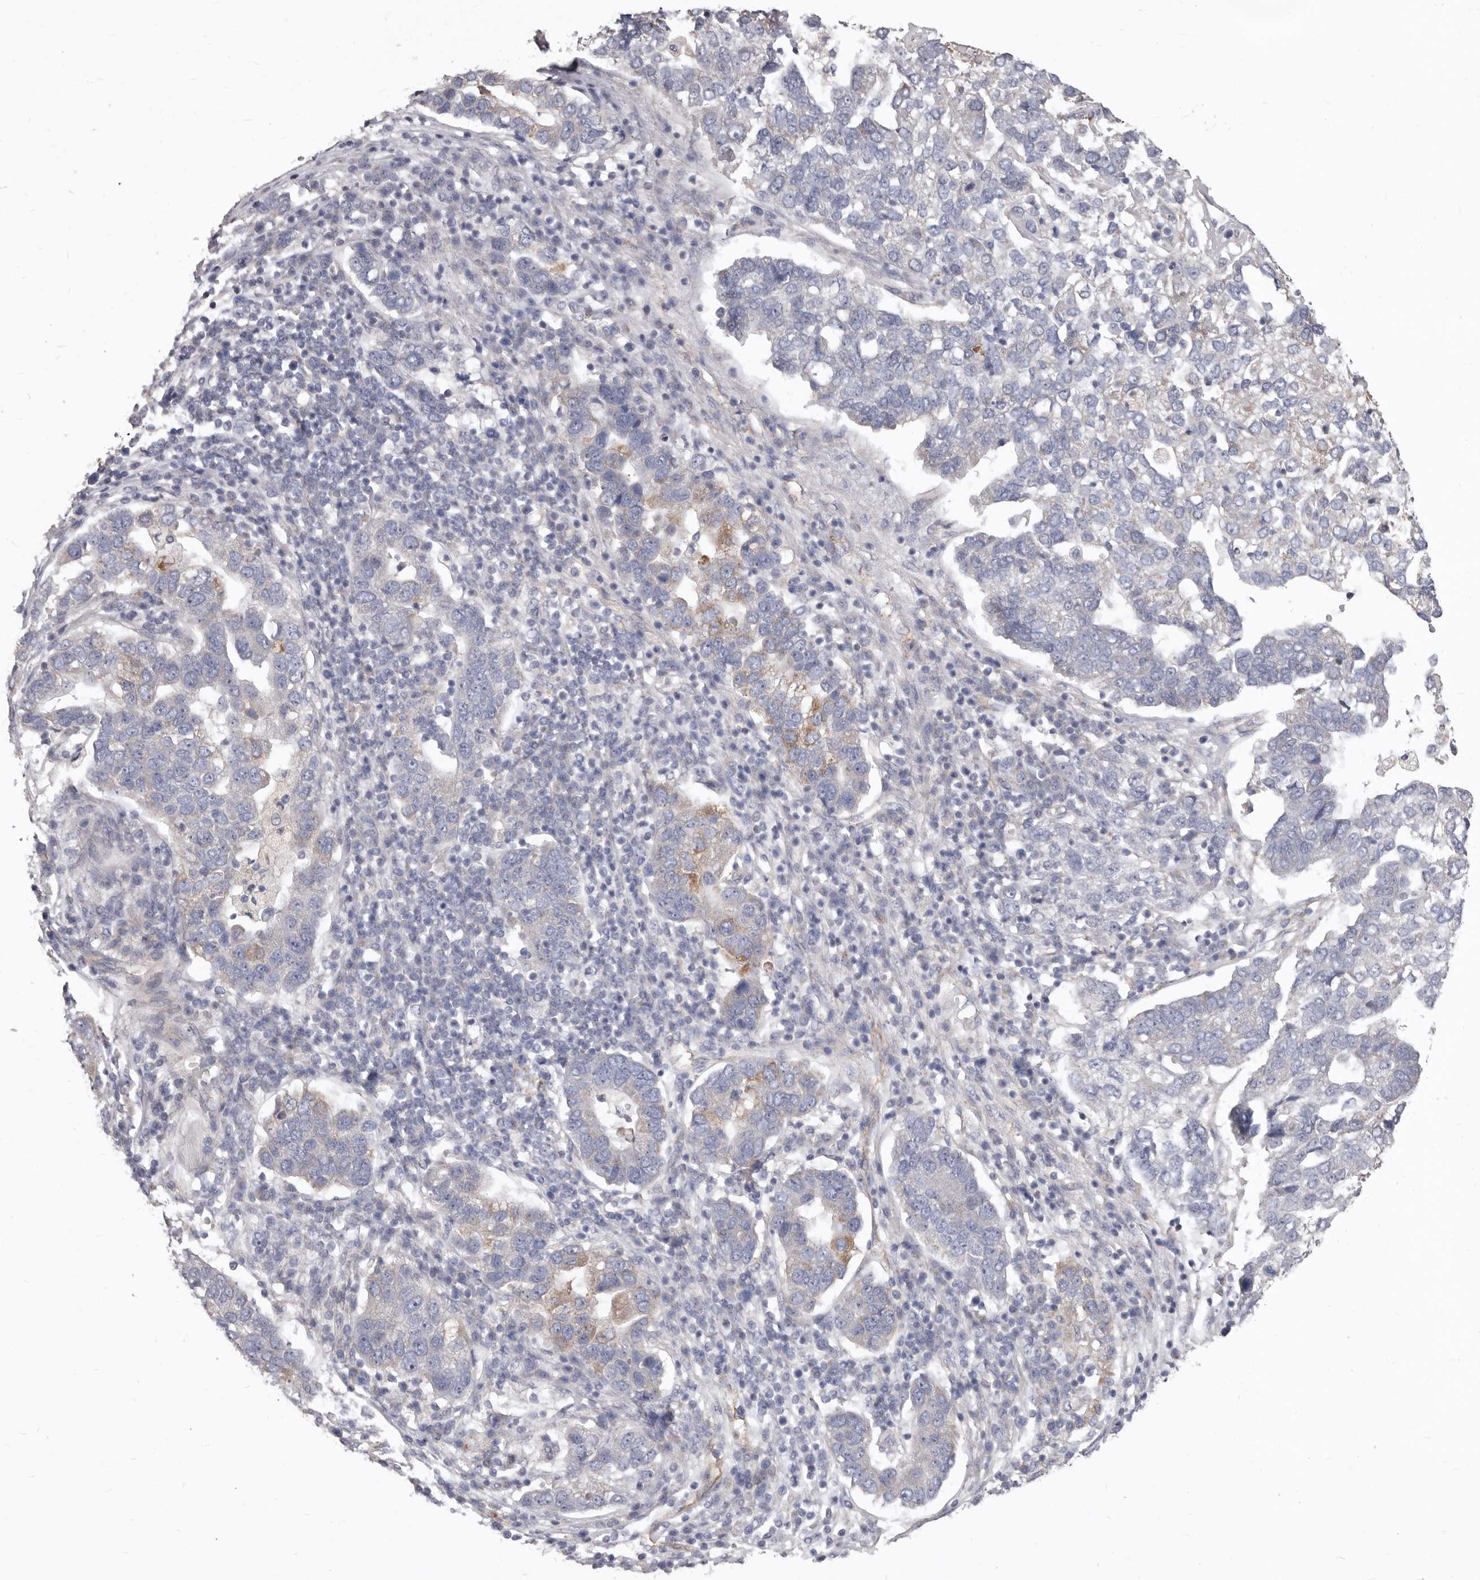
{"staining": {"intensity": "moderate", "quantity": "<25%", "location": "cytoplasmic/membranous"}, "tissue": "pancreatic cancer", "cell_type": "Tumor cells", "image_type": "cancer", "snomed": [{"axis": "morphology", "description": "Adenocarcinoma, NOS"}, {"axis": "topography", "description": "Pancreas"}], "caption": "About <25% of tumor cells in adenocarcinoma (pancreatic) reveal moderate cytoplasmic/membranous protein positivity as visualized by brown immunohistochemical staining.", "gene": "FMO2", "patient": {"sex": "female", "age": 61}}